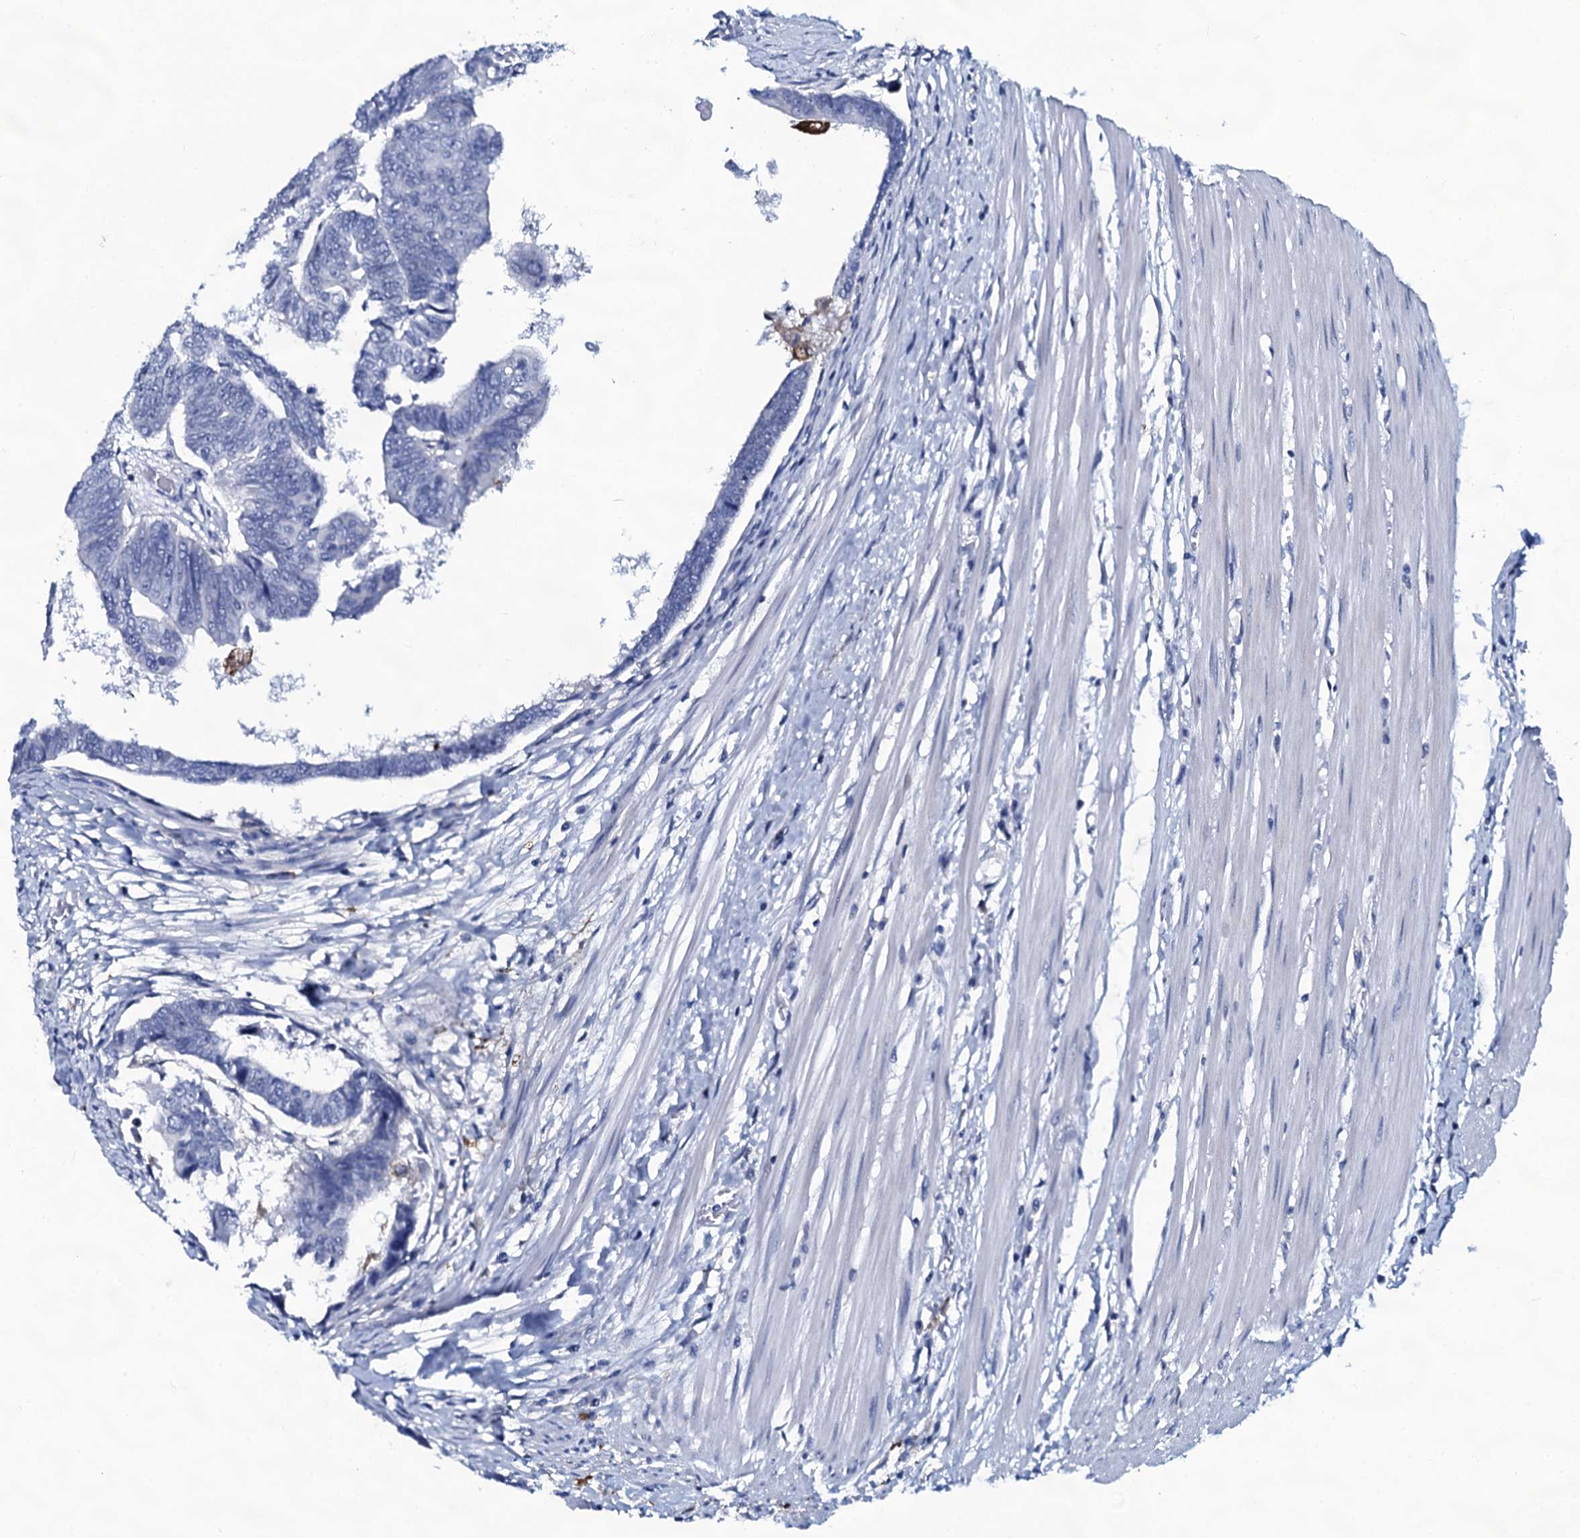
{"staining": {"intensity": "negative", "quantity": "none", "location": "none"}, "tissue": "colorectal cancer", "cell_type": "Tumor cells", "image_type": "cancer", "snomed": [{"axis": "morphology", "description": "Adenocarcinoma, NOS"}, {"axis": "topography", "description": "Rectum"}], "caption": "High magnification brightfield microscopy of colorectal adenocarcinoma stained with DAB (3,3'-diaminobenzidine) (brown) and counterstained with hematoxylin (blue): tumor cells show no significant expression. (Brightfield microscopy of DAB immunohistochemistry at high magnification).", "gene": "SLC4A7", "patient": {"sex": "female", "age": 65}}